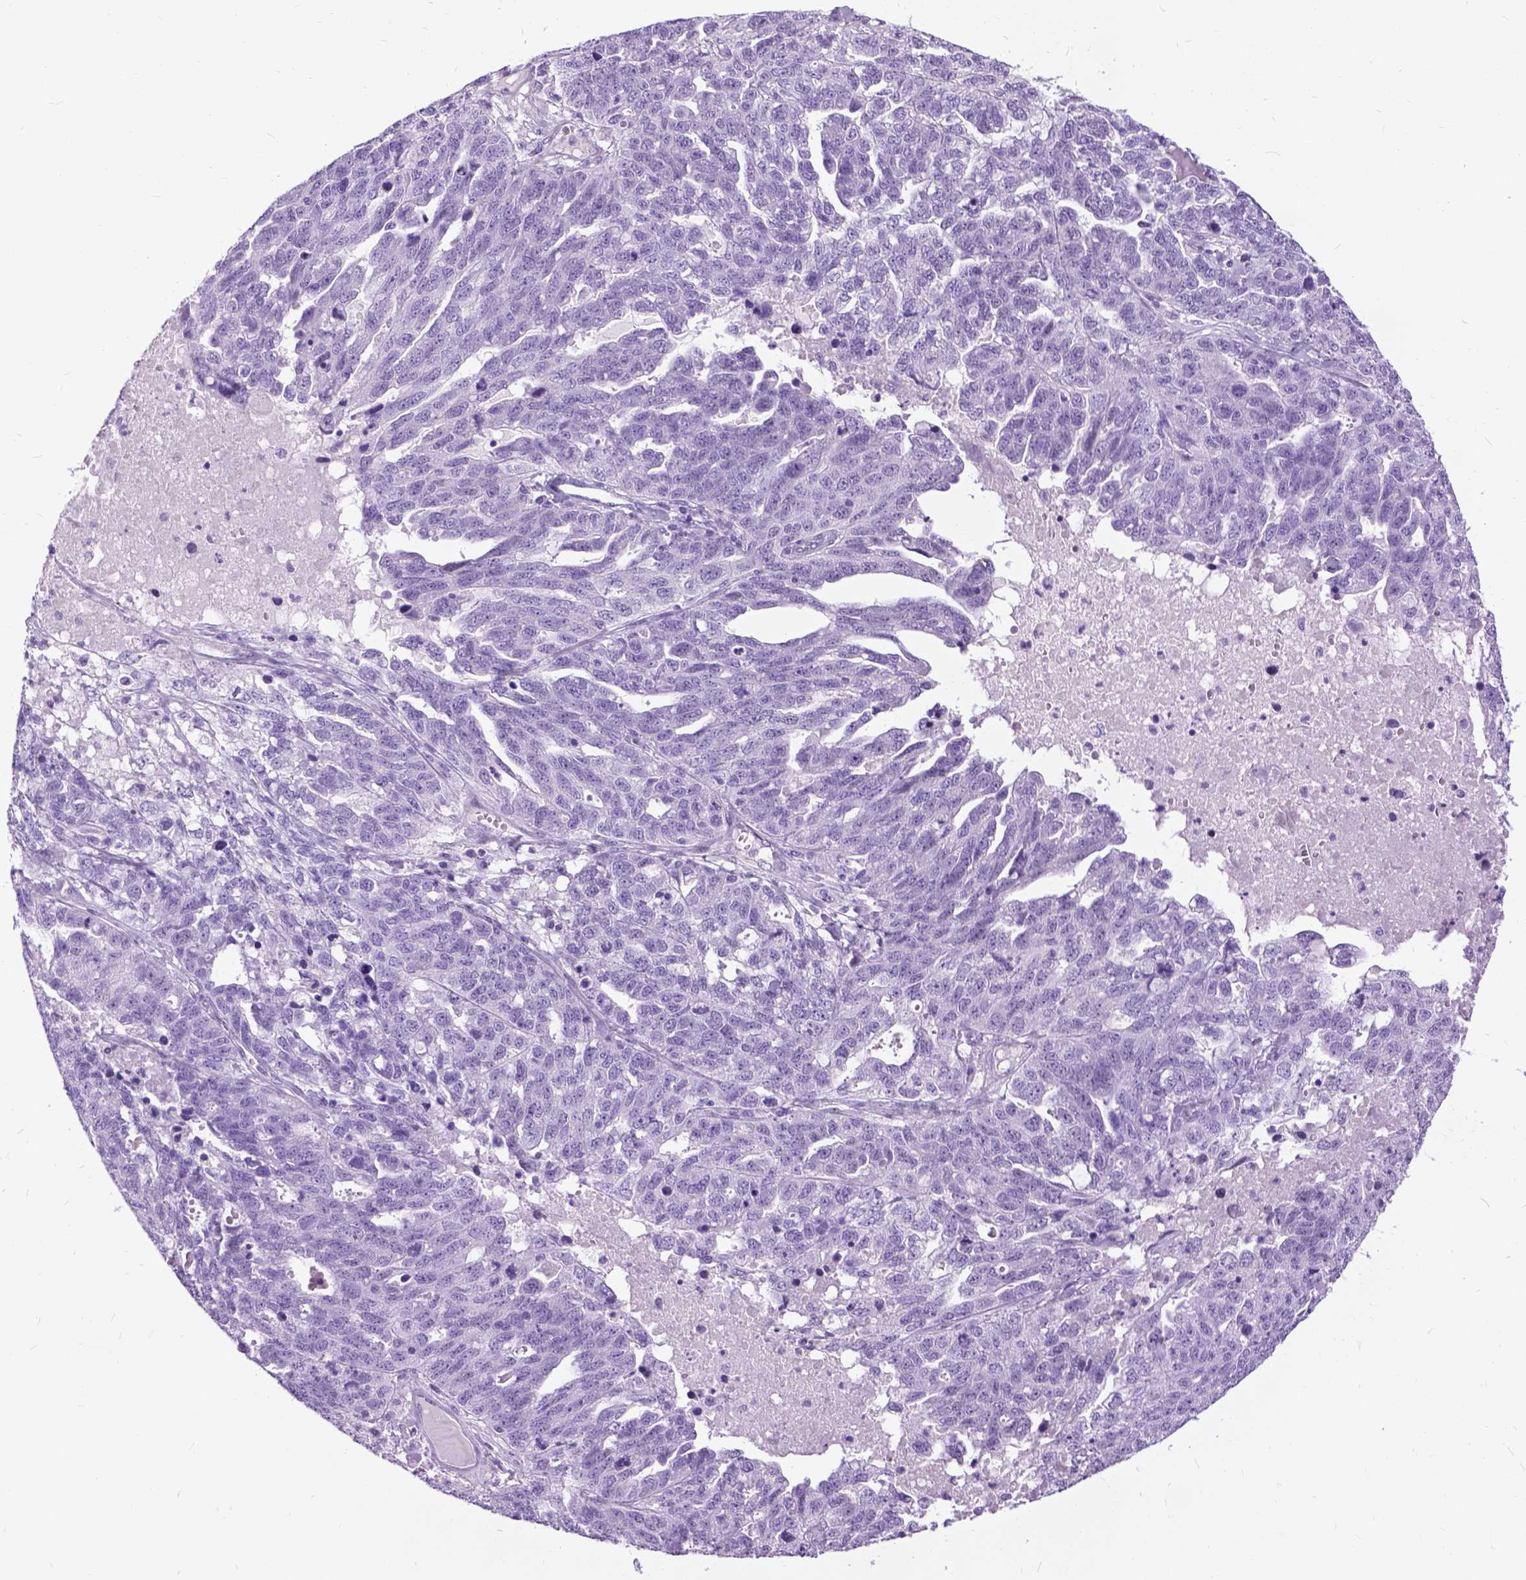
{"staining": {"intensity": "negative", "quantity": "none", "location": "none"}, "tissue": "ovarian cancer", "cell_type": "Tumor cells", "image_type": "cancer", "snomed": [{"axis": "morphology", "description": "Cystadenocarcinoma, serous, NOS"}, {"axis": "topography", "description": "Ovary"}], "caption": "The immunohistochemistry (IHC) image has no significant staining in tumor cells of ovarian cancer (serous cystadenocarcinoma) tissue. (DAB immunohistochemistry with hematoxylin counter stain).", "gene": "PROB1", "patient": {"sex": "female", "age": 71}}